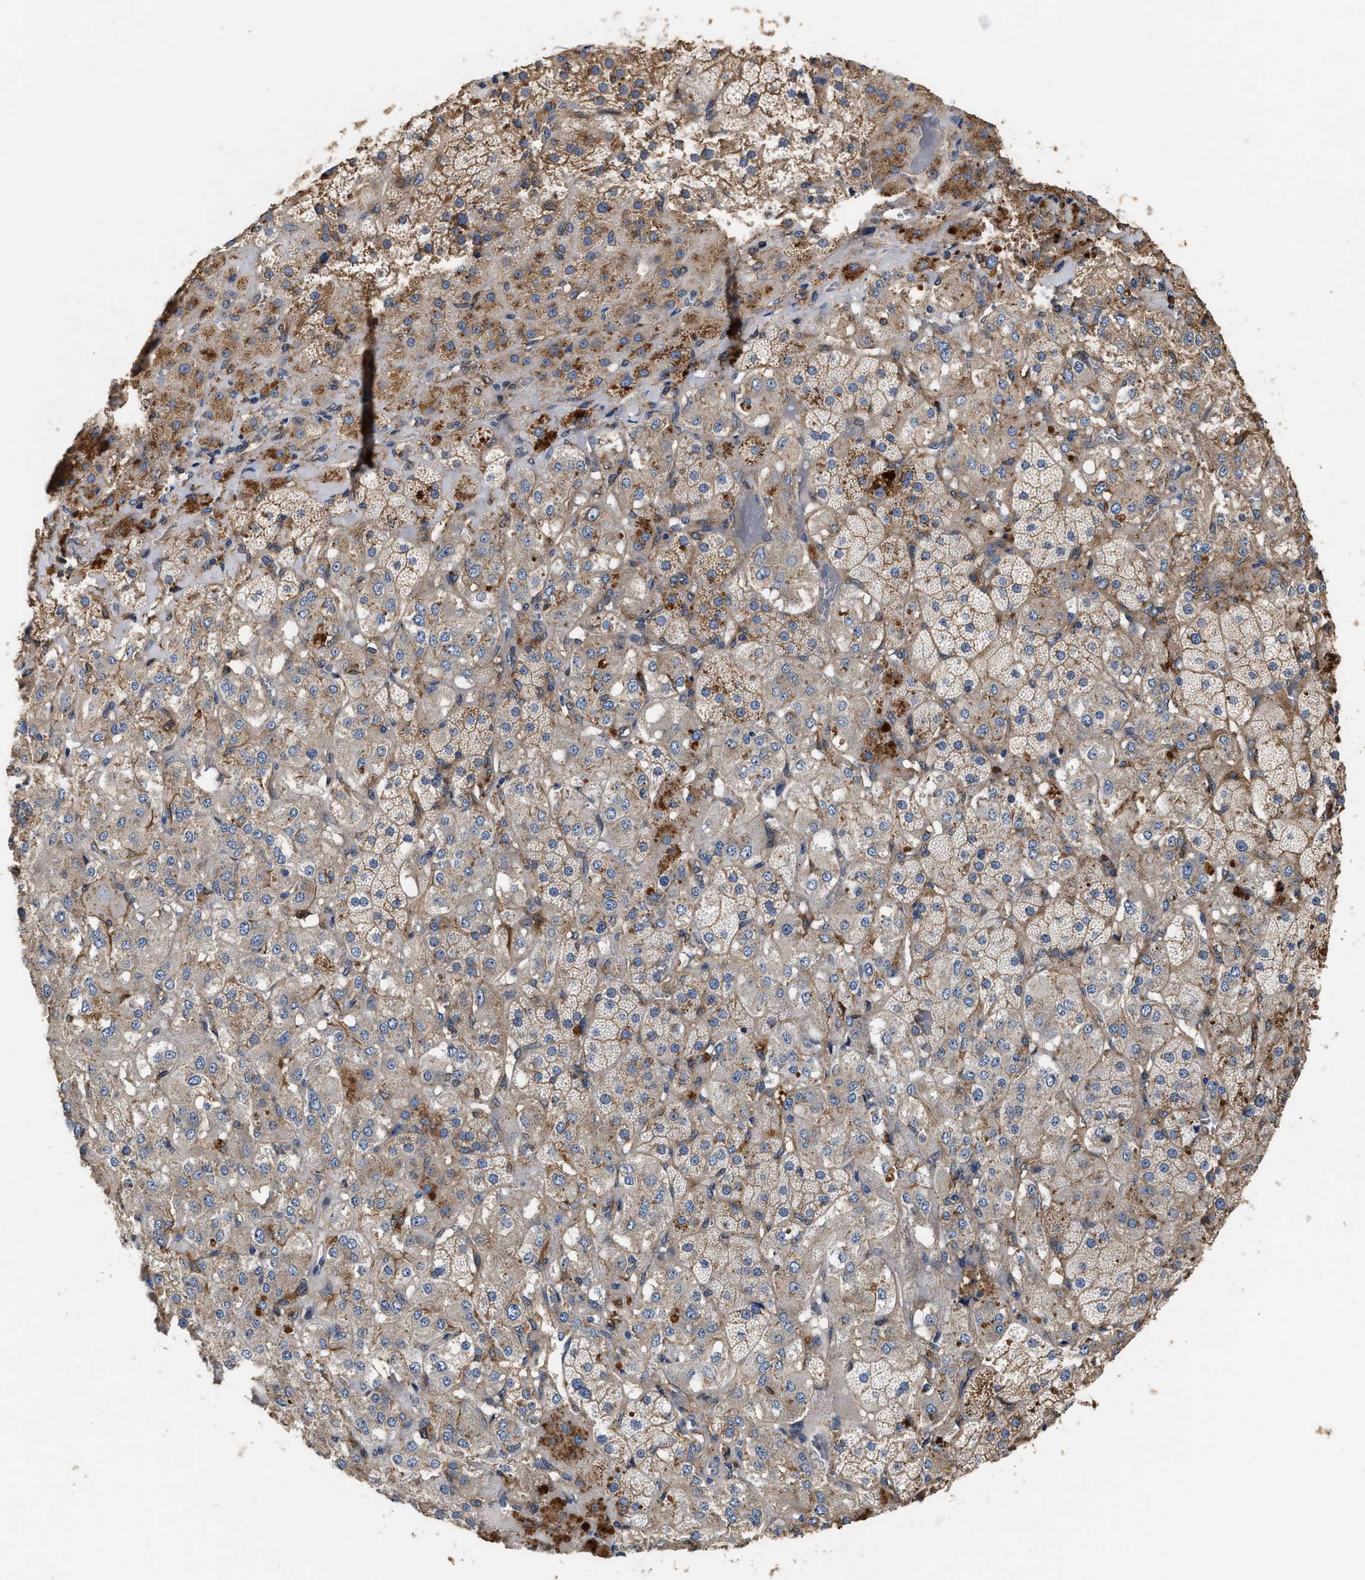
{"staining": {"intensity": "moderate", "quantity": "25%-75%", "location": "cytoplasmic/membranous"}, "tissue": "adrenal gland", "cell_type": "Glandular cells", "image_type": "normal", "snomed": [{"axis": "morphology", "description": "Normal tissue, NOS"}, {"axis": "topography", "description": "Adrenal gland"}], "caption": "There is medium levels of moderate cytoplasmic/membranous positivity in glandular cells of benign adrenal gland, as demonstrated by immunohistochemical staining (brown color).", "gene": "KLB", "patient": {"sex": "male", "age": 57}}